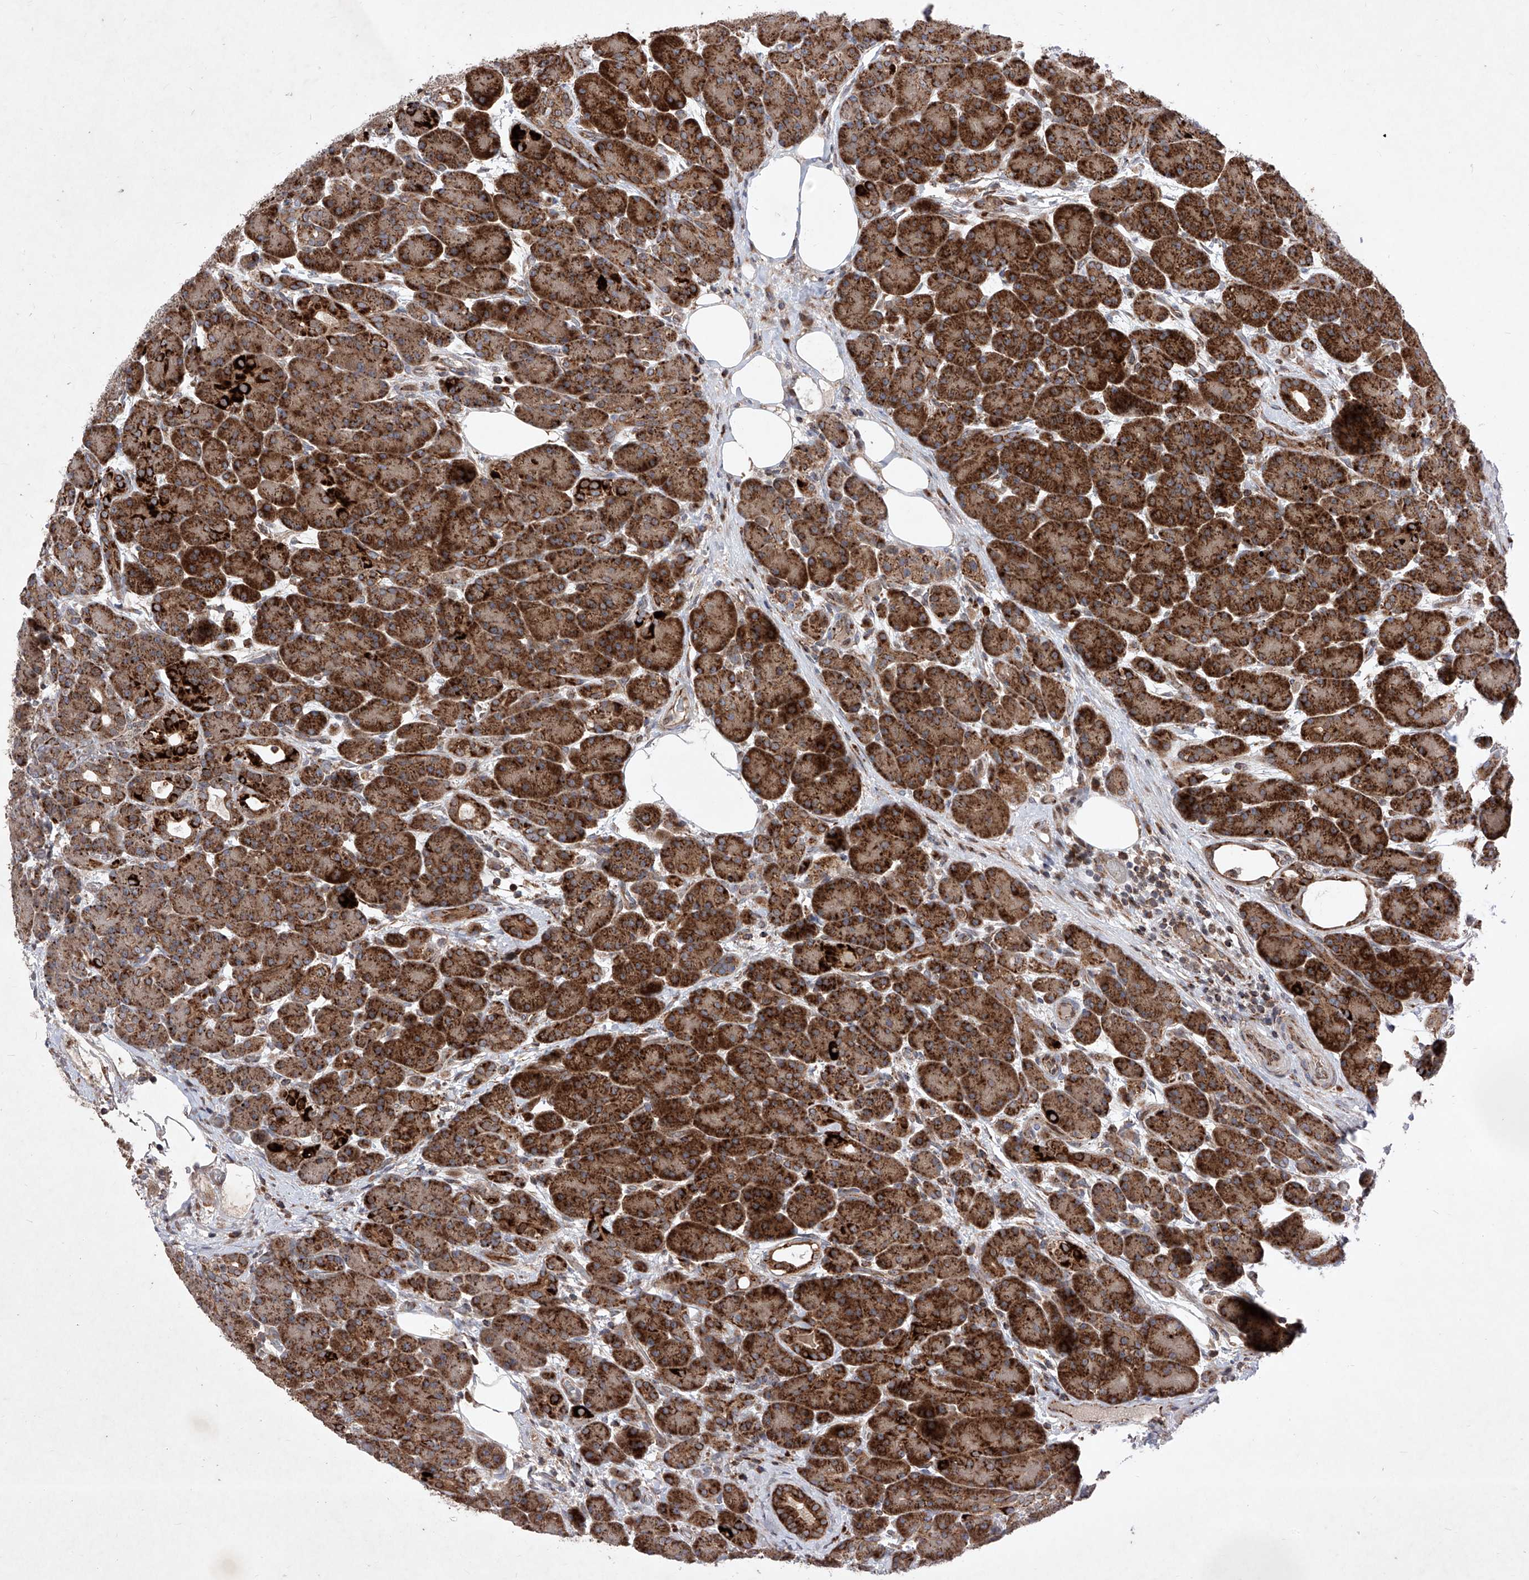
{"staining": {"intensity": "strong", "quantity": ">75%", "location": "cytoplasmic/membranous"}, "tissue": "pancreas", "cell_type": "Exocrine glandular cells", "image_type": "normal", "snomed": [{"axis": "morphology", "description": "Normal tissue, NOS"}, {"axis": "topography", "description": "Pancreas"}], "caption": "Protein staining of normal pancreas displays strong cytoplasmic/membranous expression in approximately >75% of exocrine glandular cells. The staining was performed using DAB (3,3'-diaminobenzidine) to visualize the protein expression in brown, while the nuclei were stained in blue with hematoxylin (Magnification: 20x).", "gene": "SEMA6A", "patient": {"sex": "male", "age": 63}}